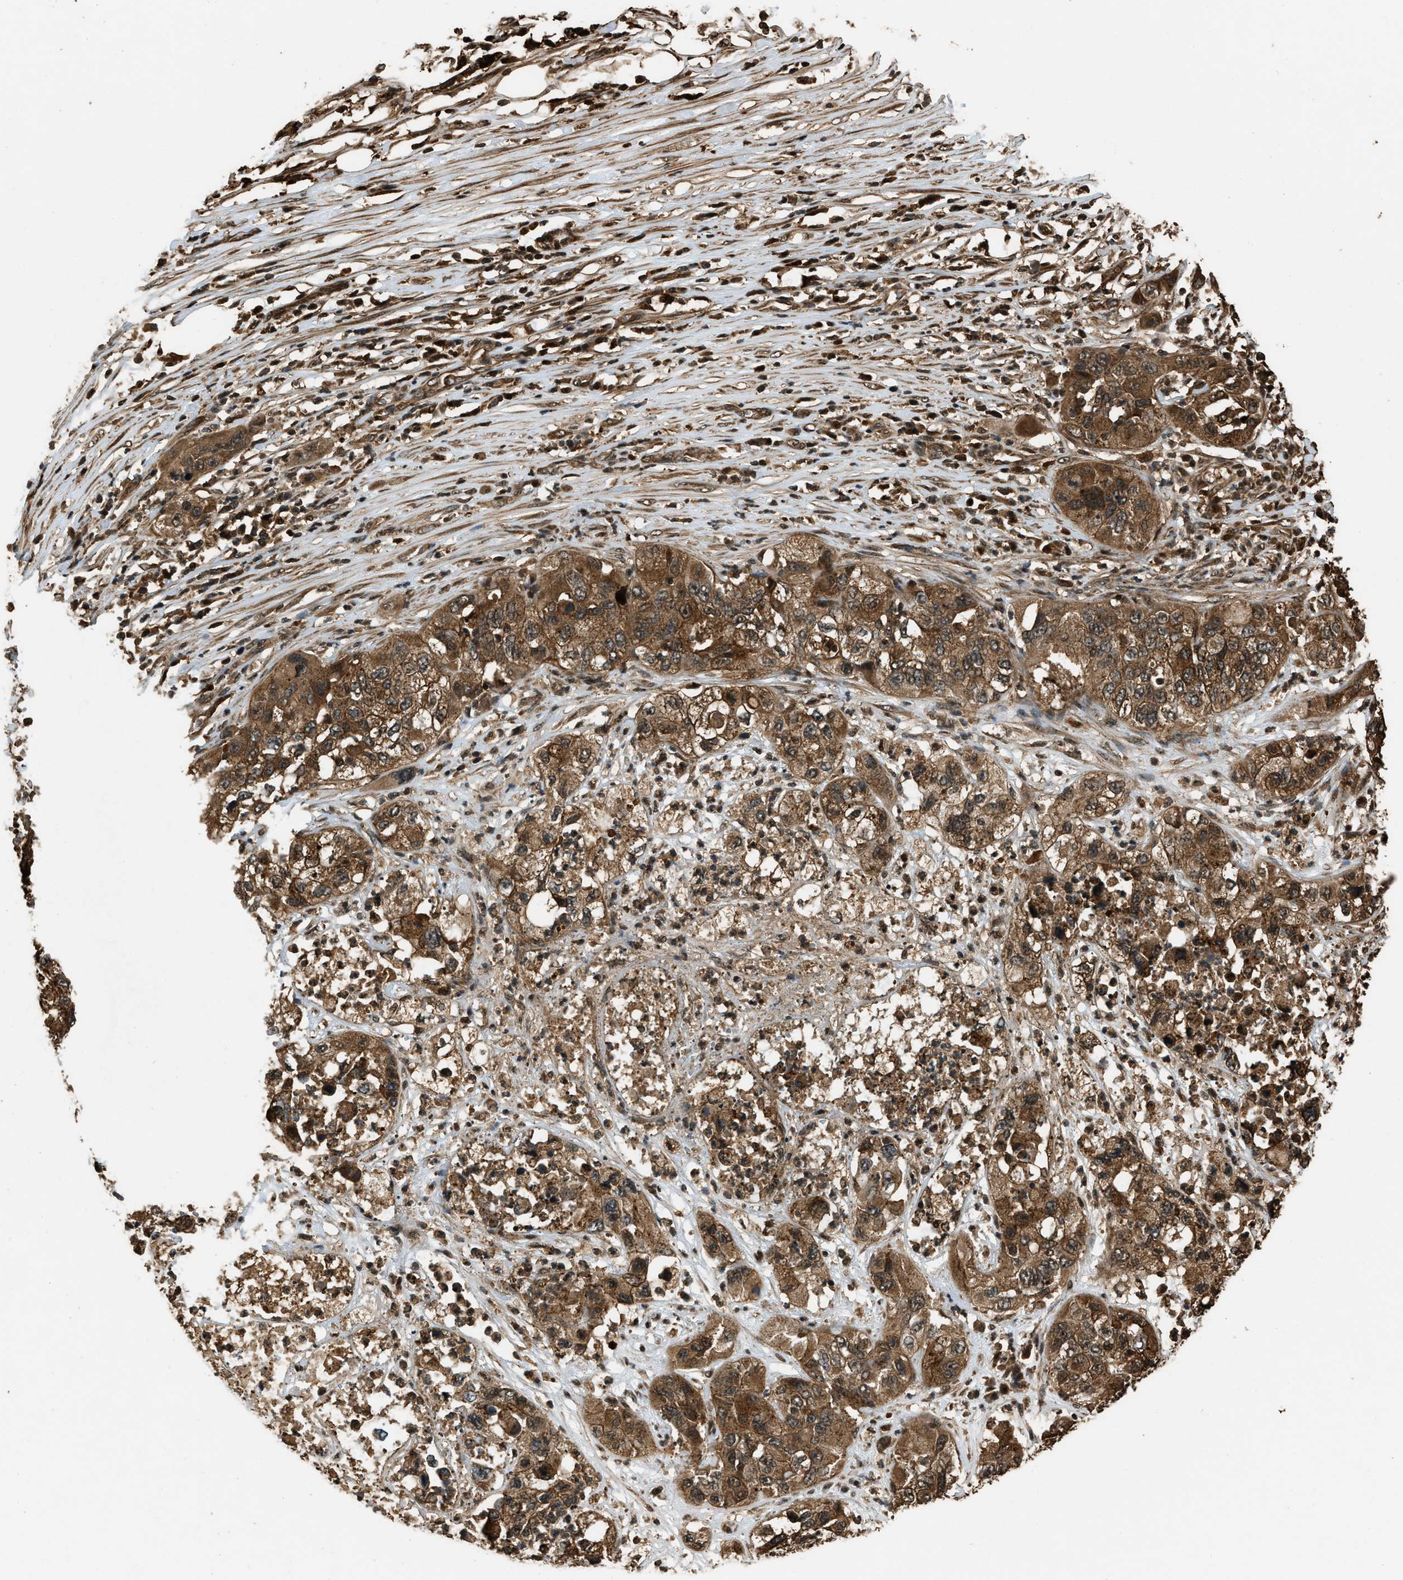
{"staining": {"intensity": "moderate", "quantity": ">75%", "location": "cytoplasmic/membranous"}, "tissue": "pancreatic cancer", "cell_type": "Tumor cells", "image_type": "cancer", "snomed": [{"axis": "morphology", "description": "Adenocarcinoma, NOS"}, {"axis": "topography", "description": "Pancreas"}], "caption": "The image shows a brown stain indicating the presence of a protein in the cytoplasmic/membranous of tumor cells in pancreatic cancer (adenocarcinoma). (Brightfield microscopy of DAB IHC at high magnification).", "gene": "RAP2A", "patient": {"sex": "female", "age": 78}}